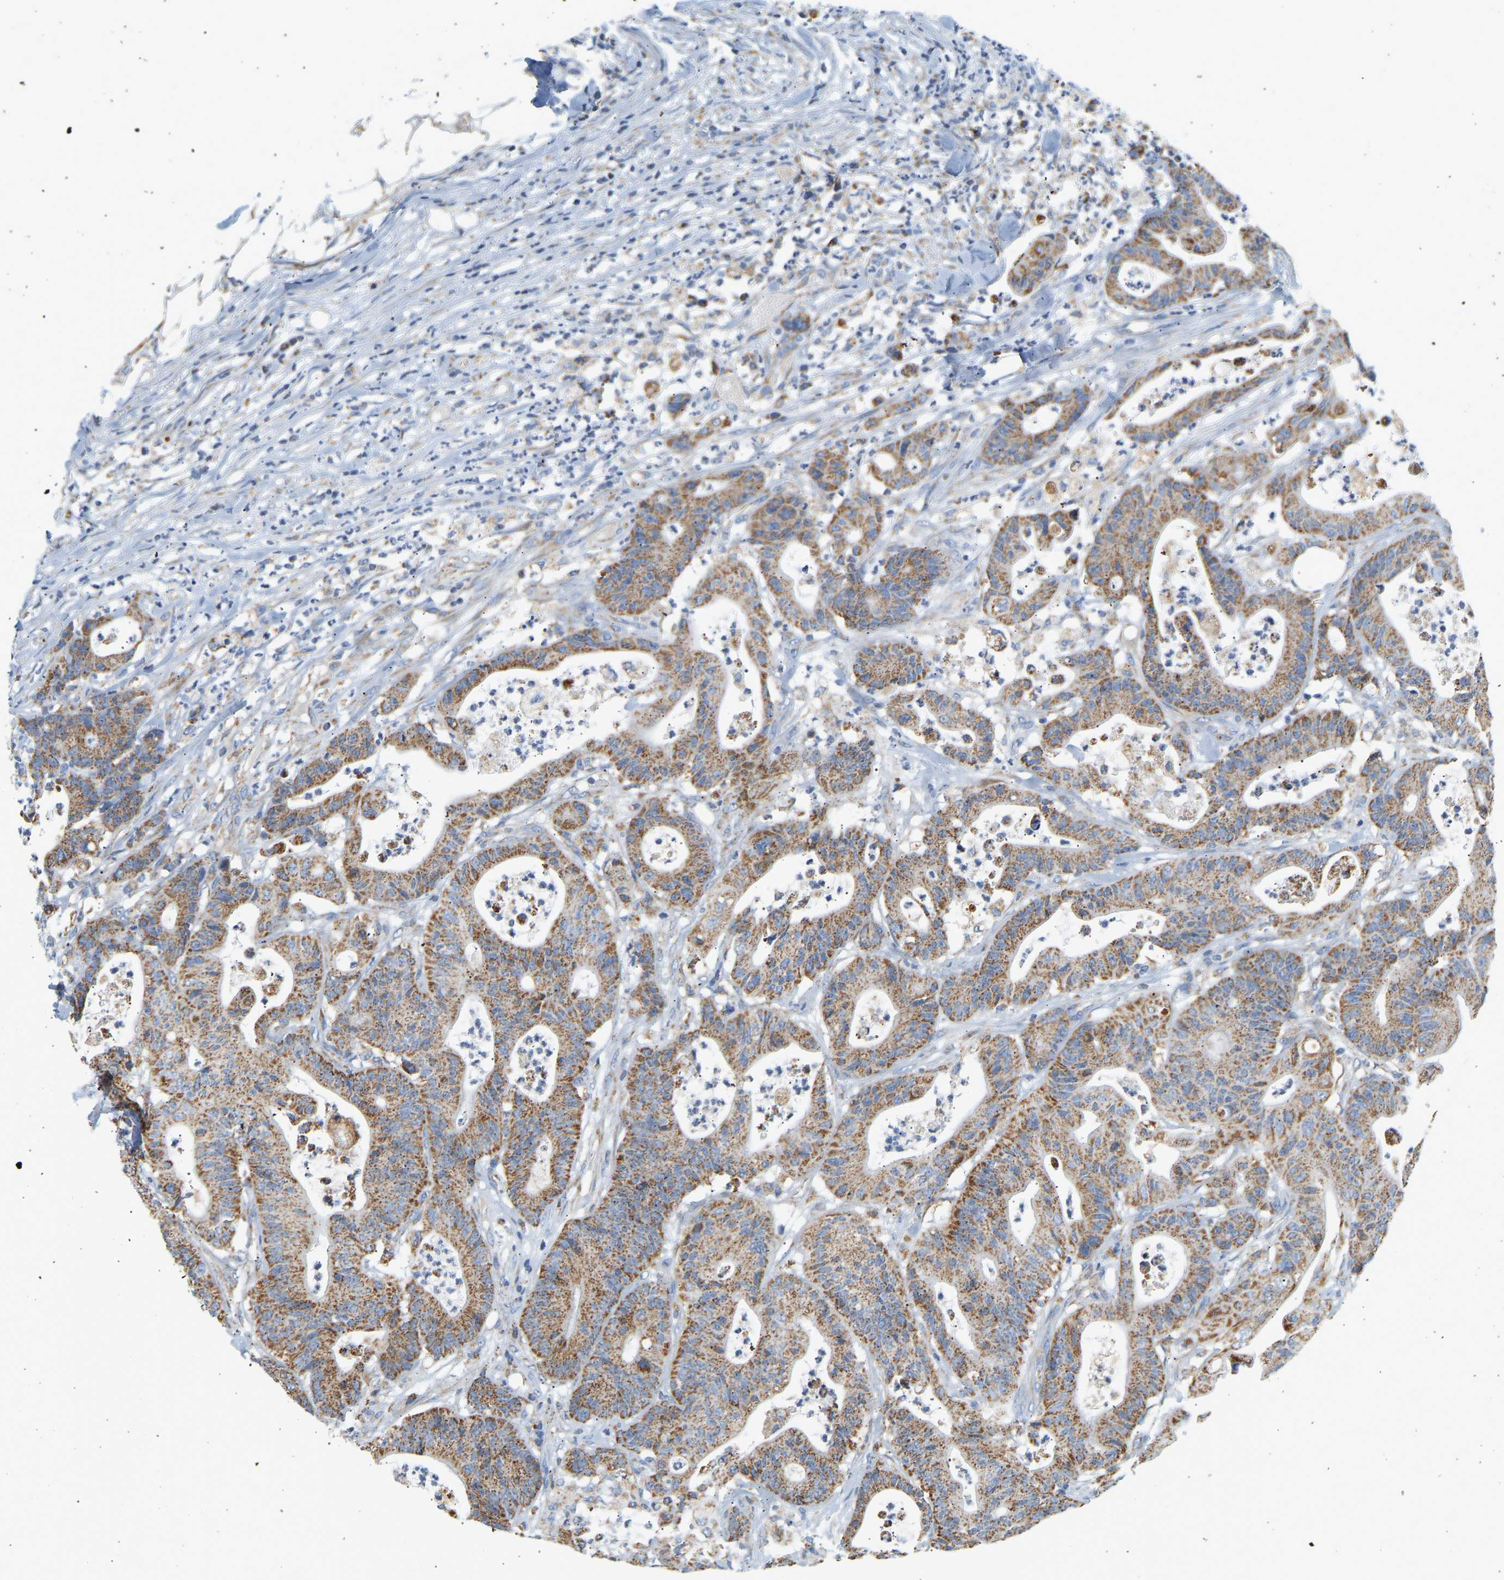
{"staining": {"intensity": "moderate", "quantity": ">75%", "location": "cytoplasmic/membranous"}, "tissue": "colorectal cancer", "cell_type": "Tumor cells", "image_type": "cancer", "snomed": [{"axis": "morphology", "description": "Adenocarcinoma, NOS"}, {"axis": "topography", "description": "Colon"}], "caption": "Protein staining of colorectal cancer tissue displays moderate cytoplasmic/membranous expression in approximately >75% of tumor cells. (DAB (3,3'-diaminobenzidine) IHC with brightfield microscopy, high magnification).", "gene": "GRPEL2", "patient": {"sex": "female", "age": 84}}